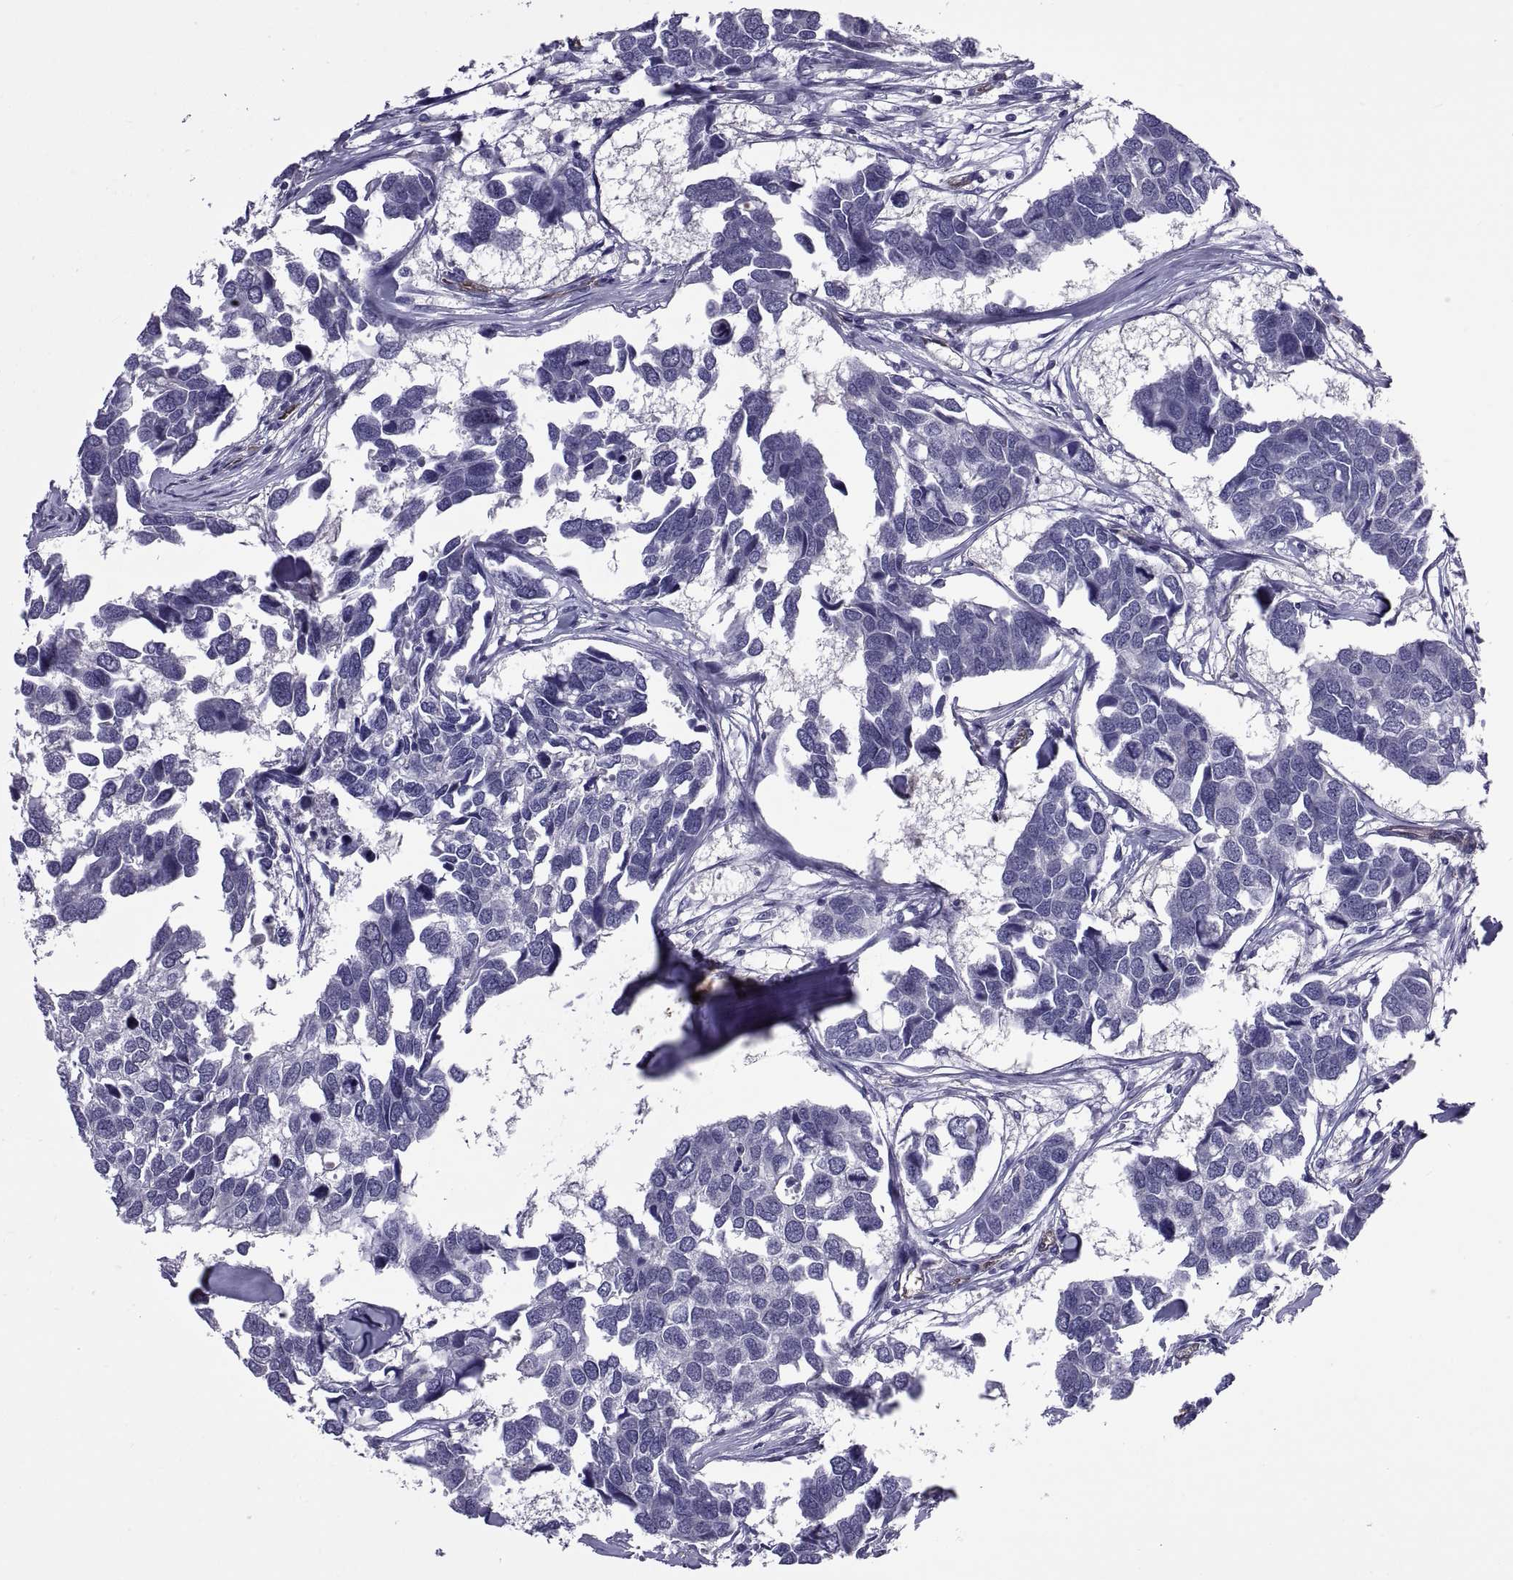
{"staining": {"intensity": "negative", "quantity": "none", "location": "none"}, "tissue": "breast cancer", "cell_type": "Tumor cells", "image_type": "cancer", "snomed": [{"axis": "morphology", "description": "Duct carcinoma"}, {"axis": "topography", "description": "Breast"}], "caption": "The immunohistochemistry histopathology image has no significant expression in tumor cells of infiltrating ductal carcinoma (breast) tissue. Nuclei are stained in blue.", "gene": "LCN9", "patient": {"sex": "female", "age": 83}}